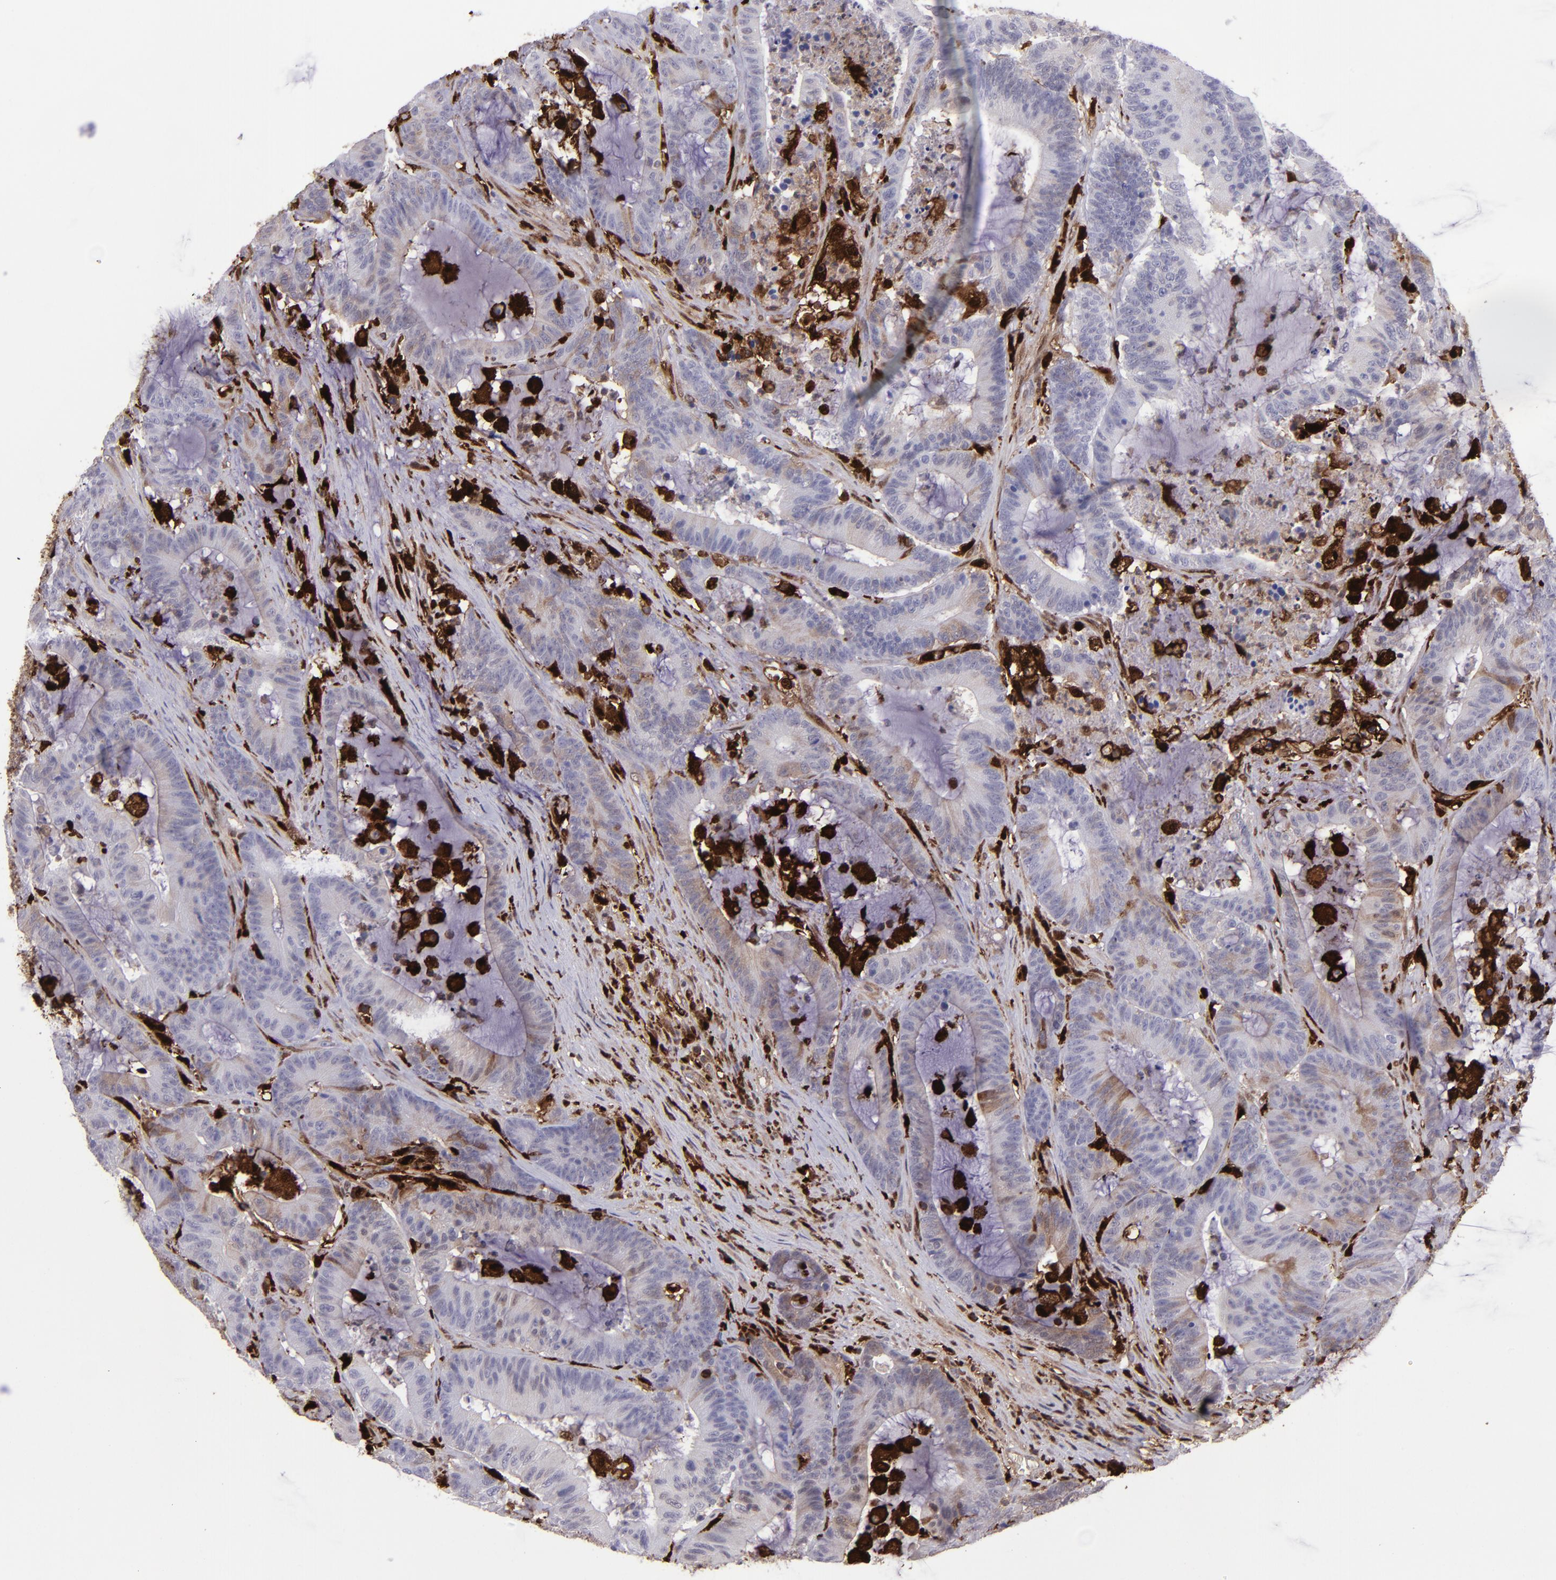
{"staining": {"intensity": "negative", "quantity": "none", "location": "none"}, "tissue": "colorectal cancer", "cell_type": "Tumor cells", "image_type": "cancer", "snomed": [{"axis": "morphology", "description": "Adenocarcinoma, NOS"}, {"axis": "topography", "description": "Colon"}], "caption": "This photomicrograph is of adenocarcinoma (colorectal) stained with immunohistochemistry to label a protein in brown with the nuclei are counter-stained blue. There is no staining in tumor cells.", "gene": "TYMP", "patient": {"sex": "female", "age": 84}}